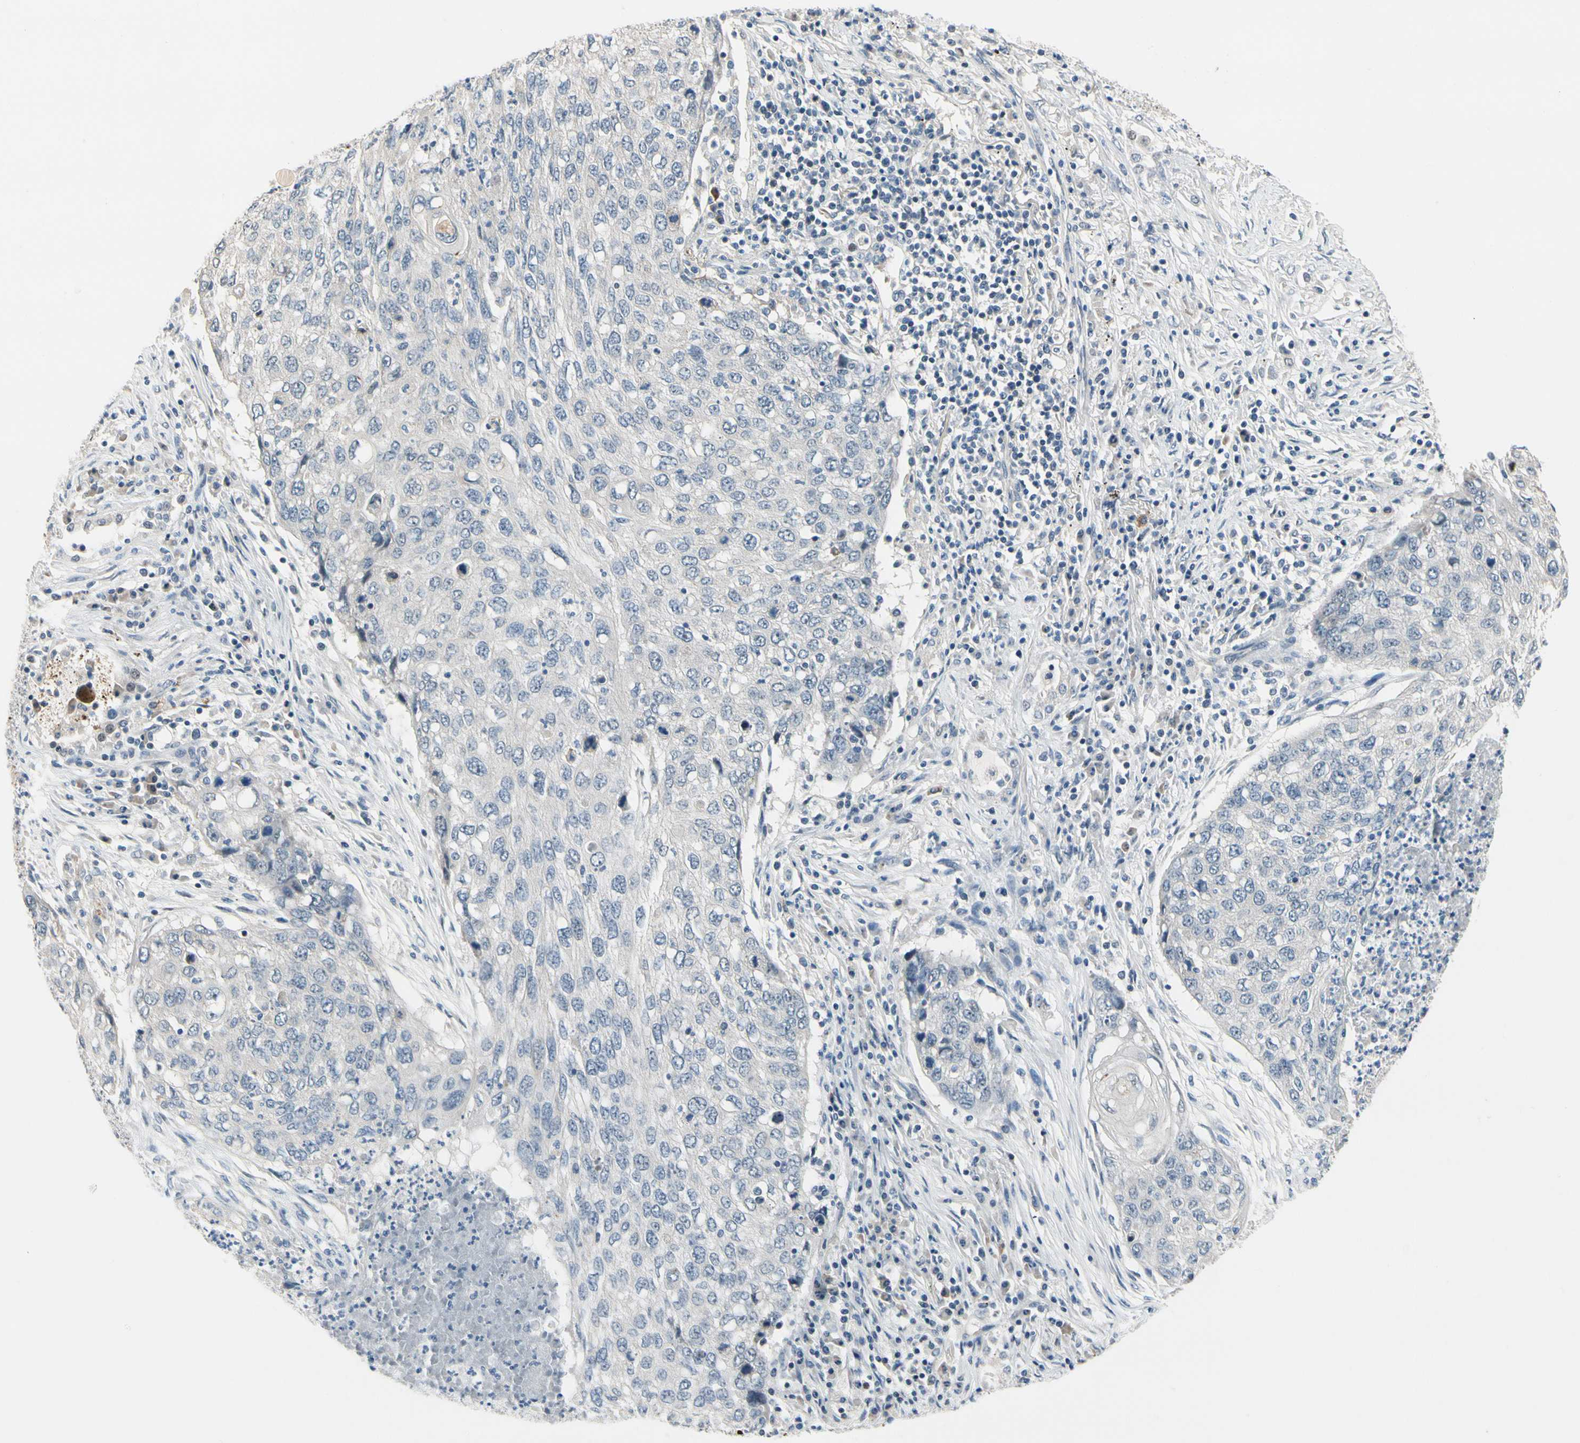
{"staining": {"intensity": "negative", "quantity": "none", "location": "none"}, "tissue": "lung cancer", "cell_type": "Tumor cells", "image_type": "cancer", "snomed": [{"axis": "morphology", "description": "Squamous cell carcinoma, NOS"}, {"axis": "topography", "description": "Lung"}], "caption": "The image exhibits no significant positivity in tumor cells of lung cancer.", "gene": "SLC27A6", "patient": {"sex": "female", "age": 63}}